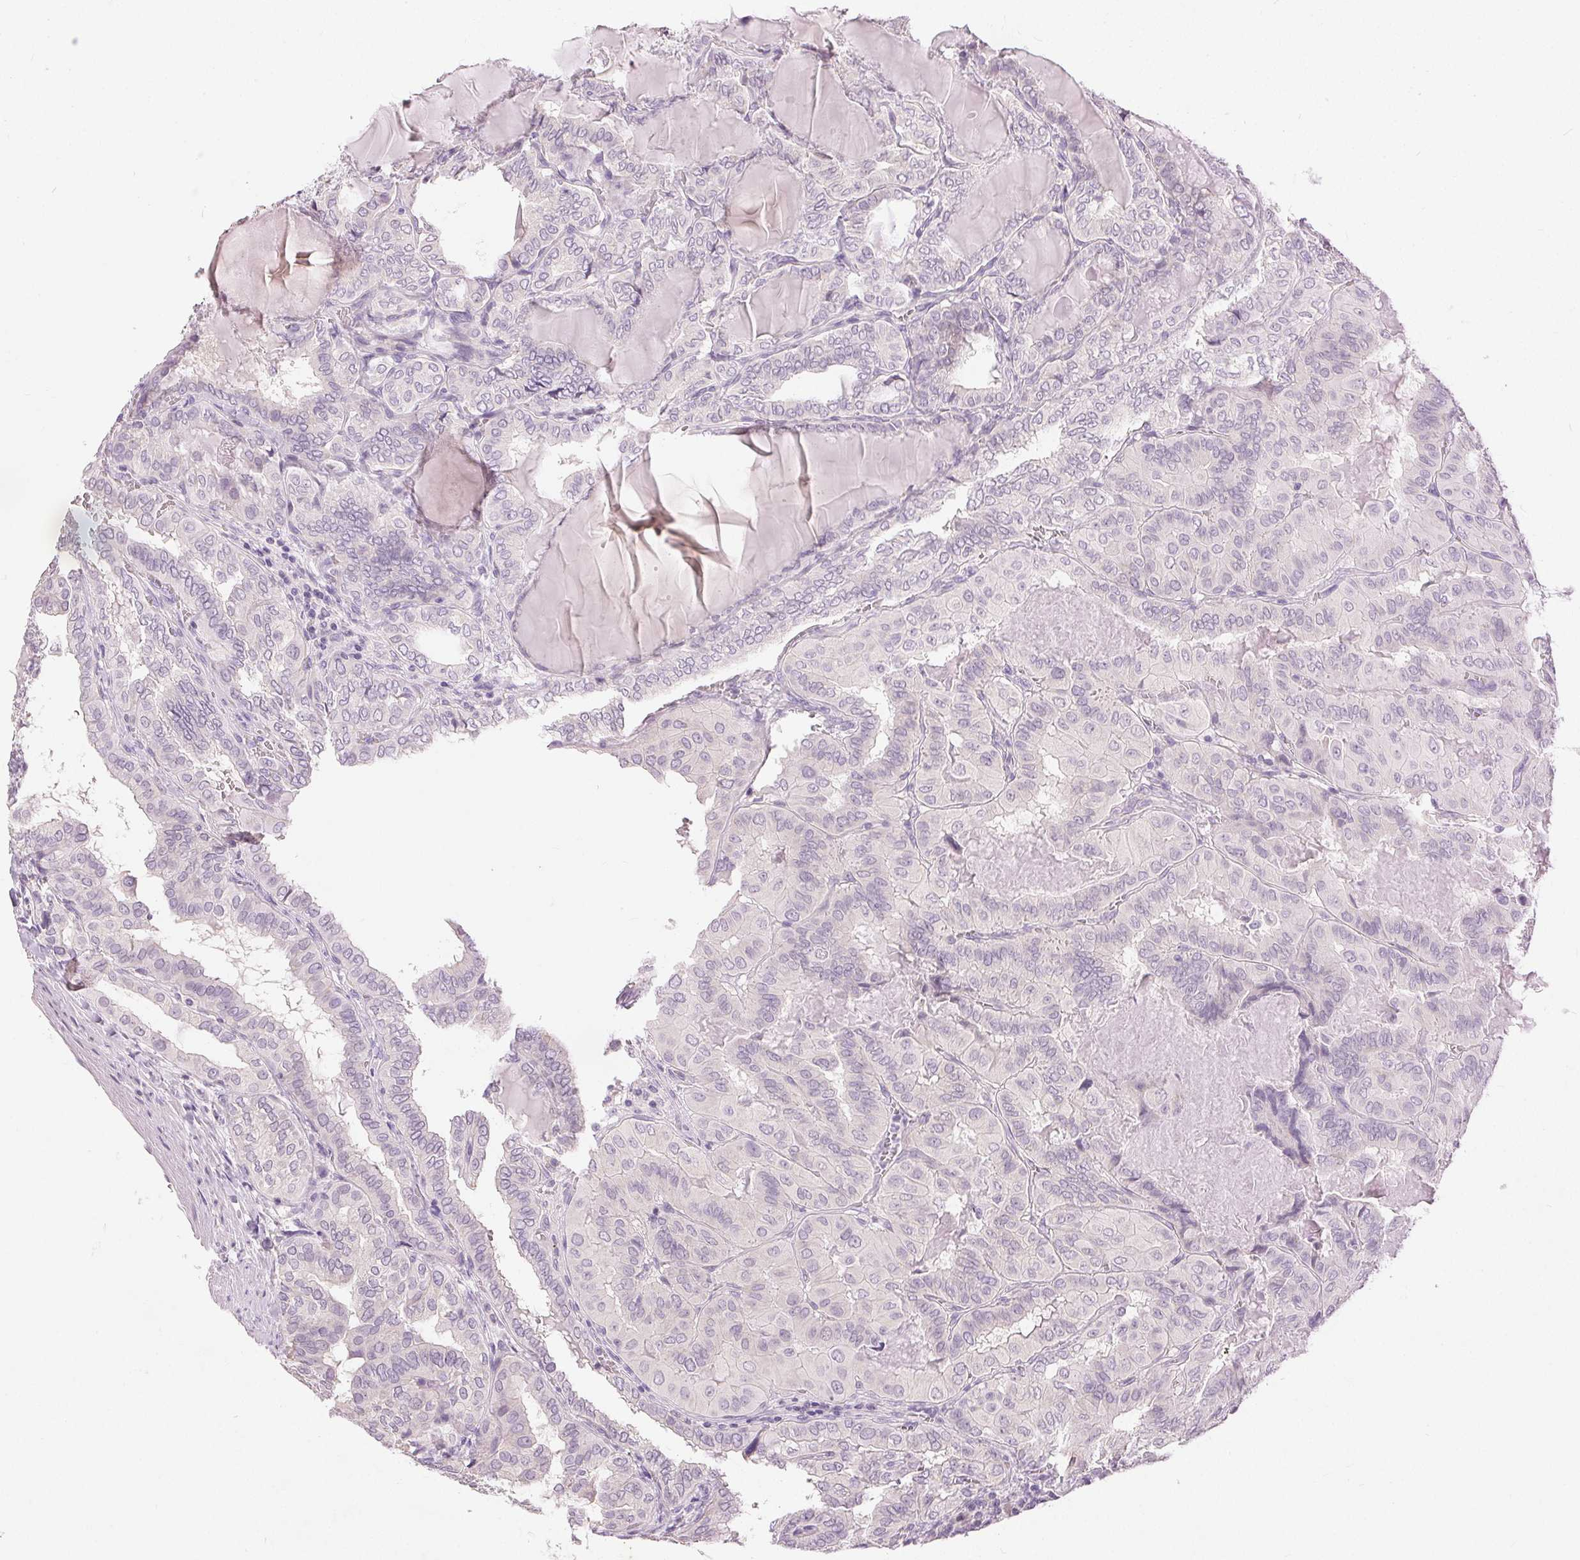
{"staining": {"intensity": "negative", "quantity": "none", "location": "none"}, "tissue": "thyroid cancer", "cell_type": "Tumor cells", "image_type": "cancer", "snomed": [{"axis": "morphology", "description": "Papillary adenocarcinoma, NOS"}, {"axis": "topography", "description": "Thyroid gland"}], "caption": "The histopathology image reveals no staining of tumor cells in thyroid papillary adenocarcinoma.", "gene": "DSG3", "patient": {"sex": "female", "age": 46}}